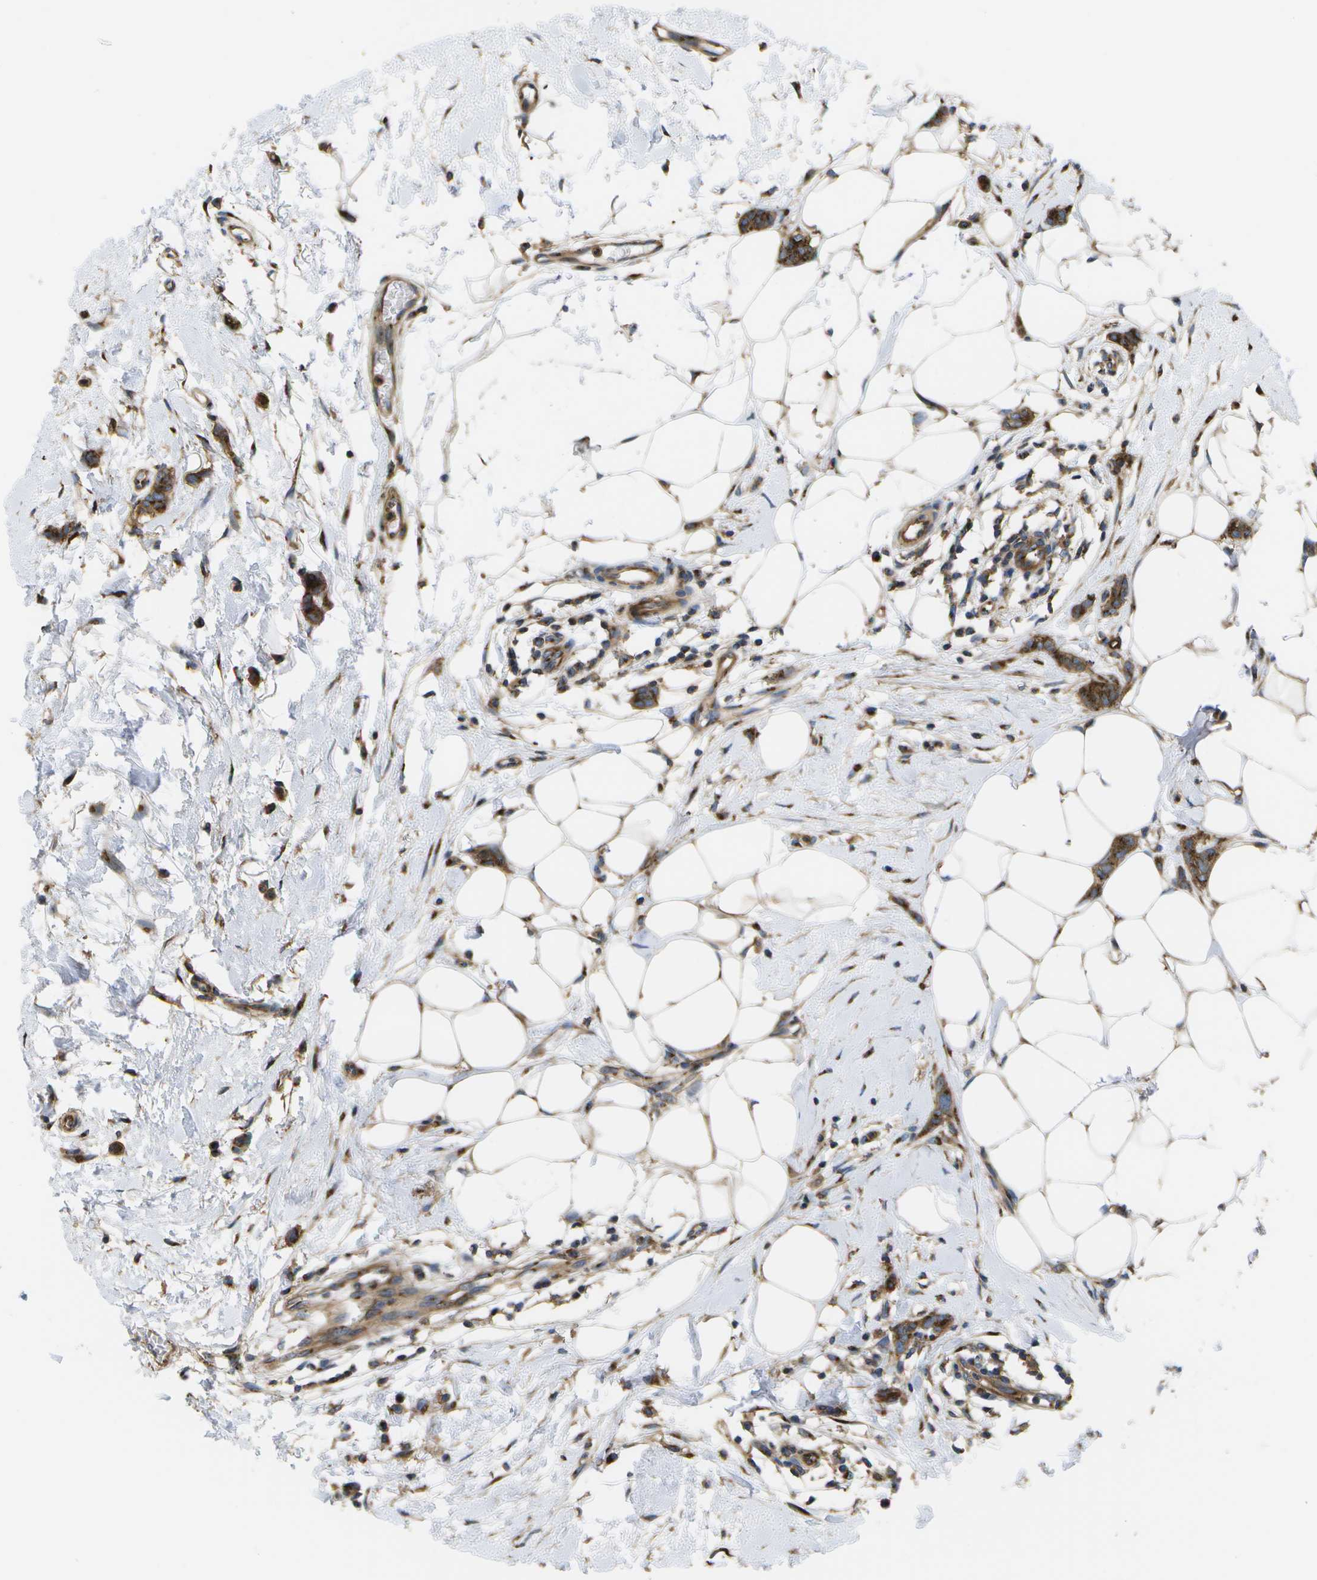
{"staining": {"intensity": "strong", "quantity": ">75%", "location": "cytoplasmic/membranous"}, "tissue": "breast cancer", "cell_type": "Tumor cells", "image_type": "cancer", "snomed": [{"axis": "morphology", "description": "Lobular carcinoma"}, {"axis": "topography", "description": "Skin"}, {"axis": "topography", "description": "Breast"}], "caption": "Immunohistochemistry micrograph of human breast cancer (lobular carcinoma) stained for a protein (brown), which reveals high levels of strong cytoplasmic/membranous expression in about >75% of tumor cells.", "gene": "BST2", "patient": {"sex": "female", "age": 46}}